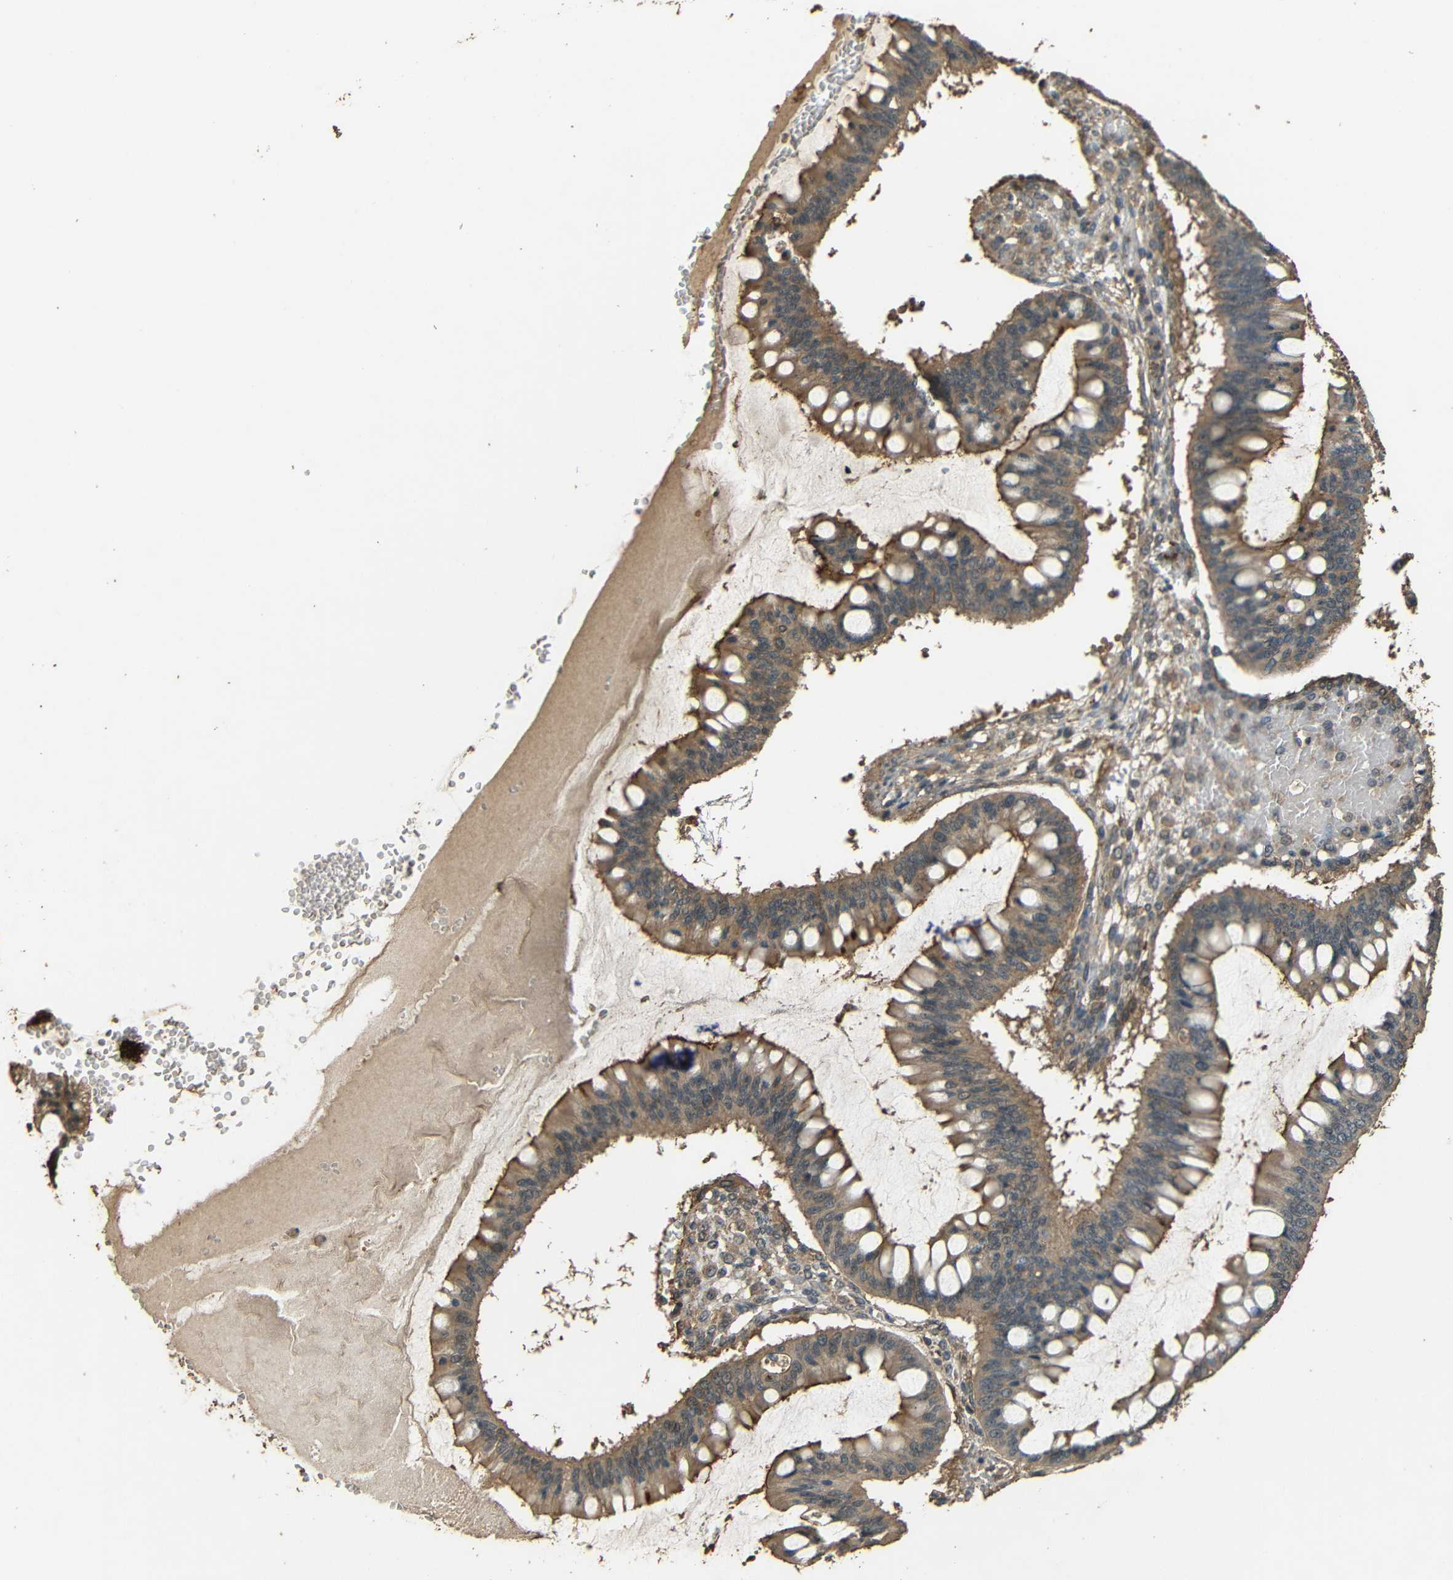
{"staining": {"intensity": "moderate", "quantity": ">75%", "location": "cytoplasmic/membranous"}, "tissue": "ovarian cancer", "cell_type": "Tumor cells", "image_type": "cancer", "snomed": [{"axis": "morphology", "description": "Cystadenocarcinoma, mucinous, NOS"}, {"axis": "topography", "description": "Ovary"}], "caption": "Ovarian cancer tissue shows moderate cytoplasmic/membranous expression in about >75% of tumor cells", "gene": "PDE5A", "patient": {"sex": "female", "age": 73}}